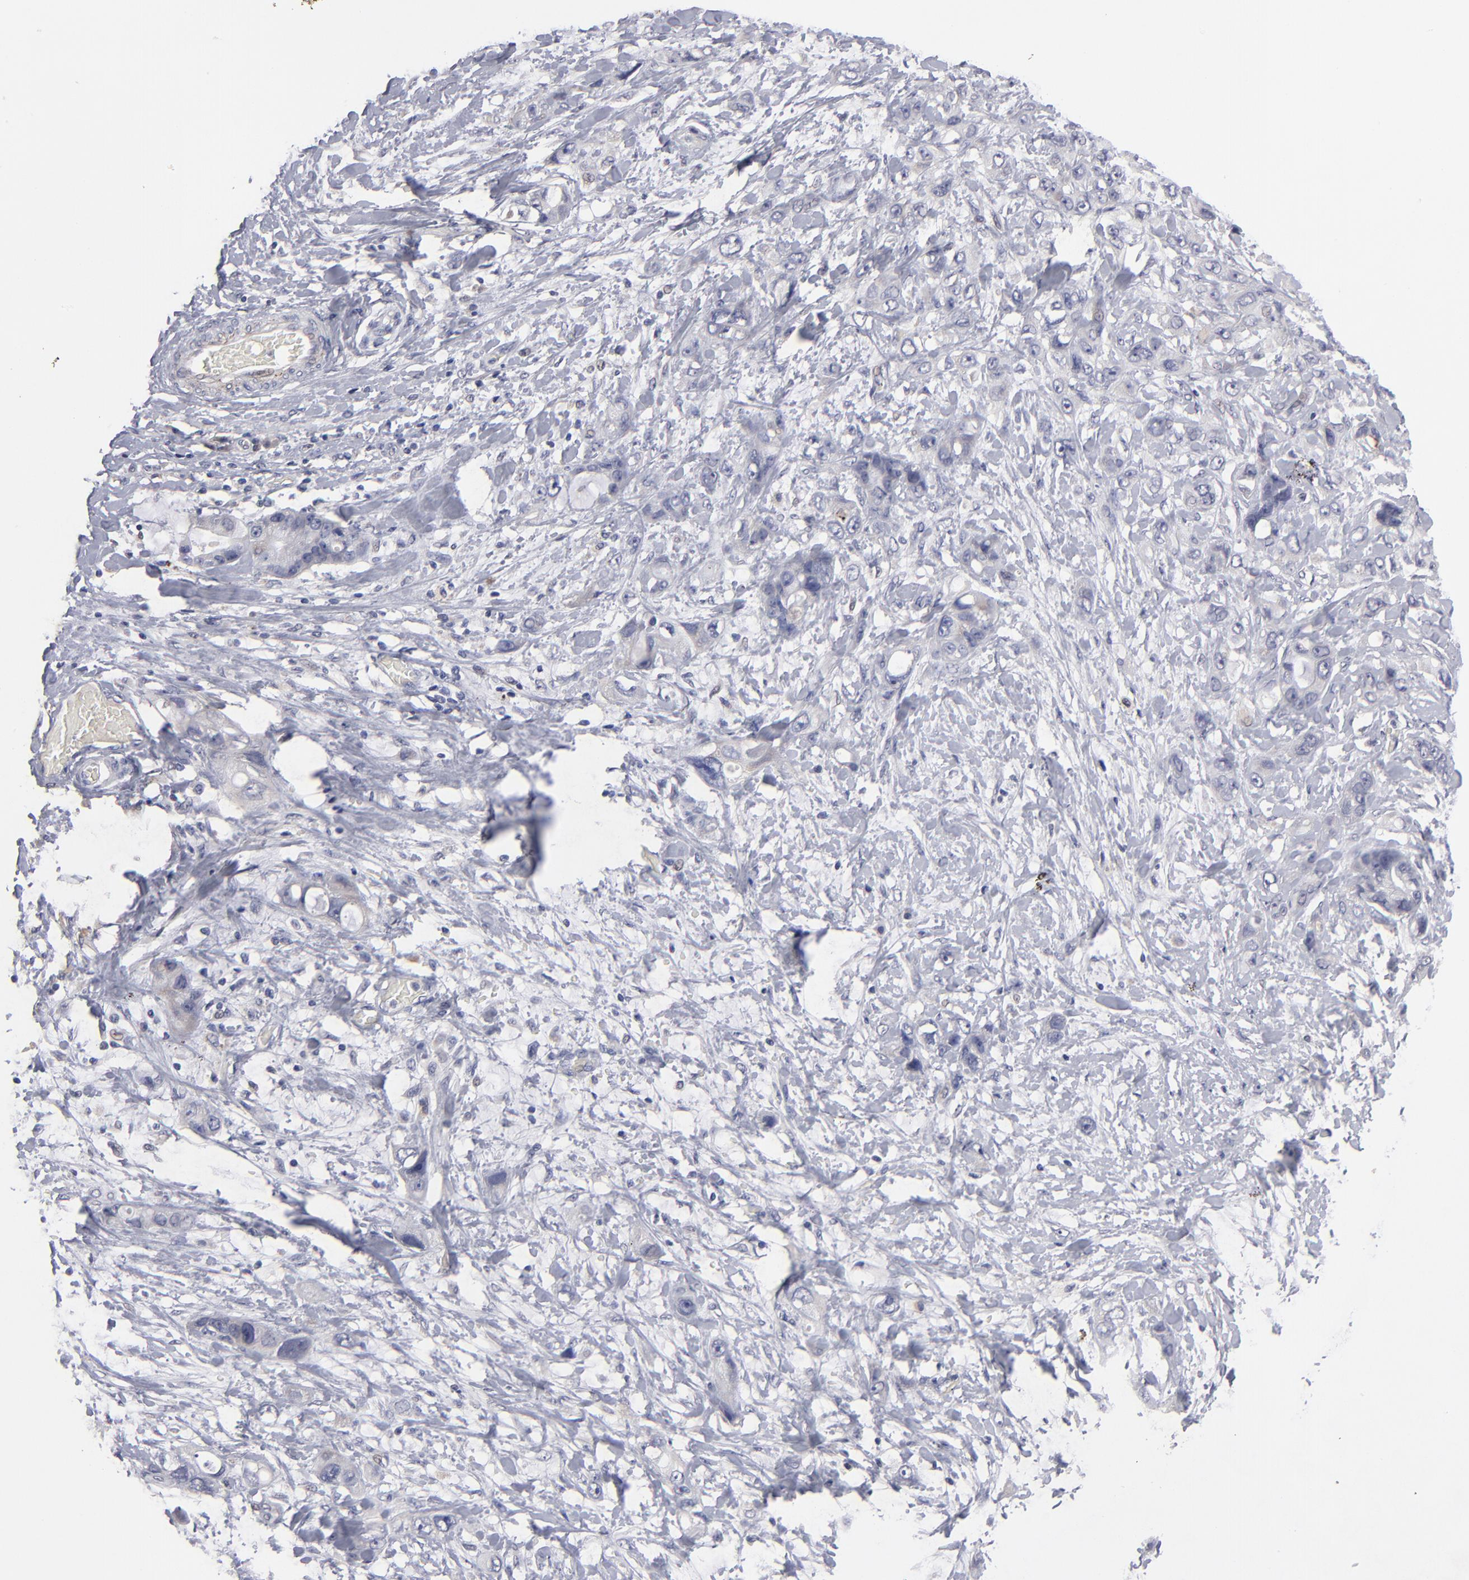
{"staining": {"intensity": "negative", "quantity": "none", "location": "none"}, "tissue": "stomach cancer", "cell_type": "Tumor cells", "image_type": "cancer", "snomed": [{"axis": "morphology", "description": "Adenocarcinoma, NOS"}, {"axis": "topography", "description": "Stomach, upper"}], "caption": "DAB (3,3'-diaminobenzidine) immunohistochemical staining of stomach cancer exhibits no significant staining in tumor cells.", "gene": "GPM6B", "patient": {"sex": "male", "age": 47}}